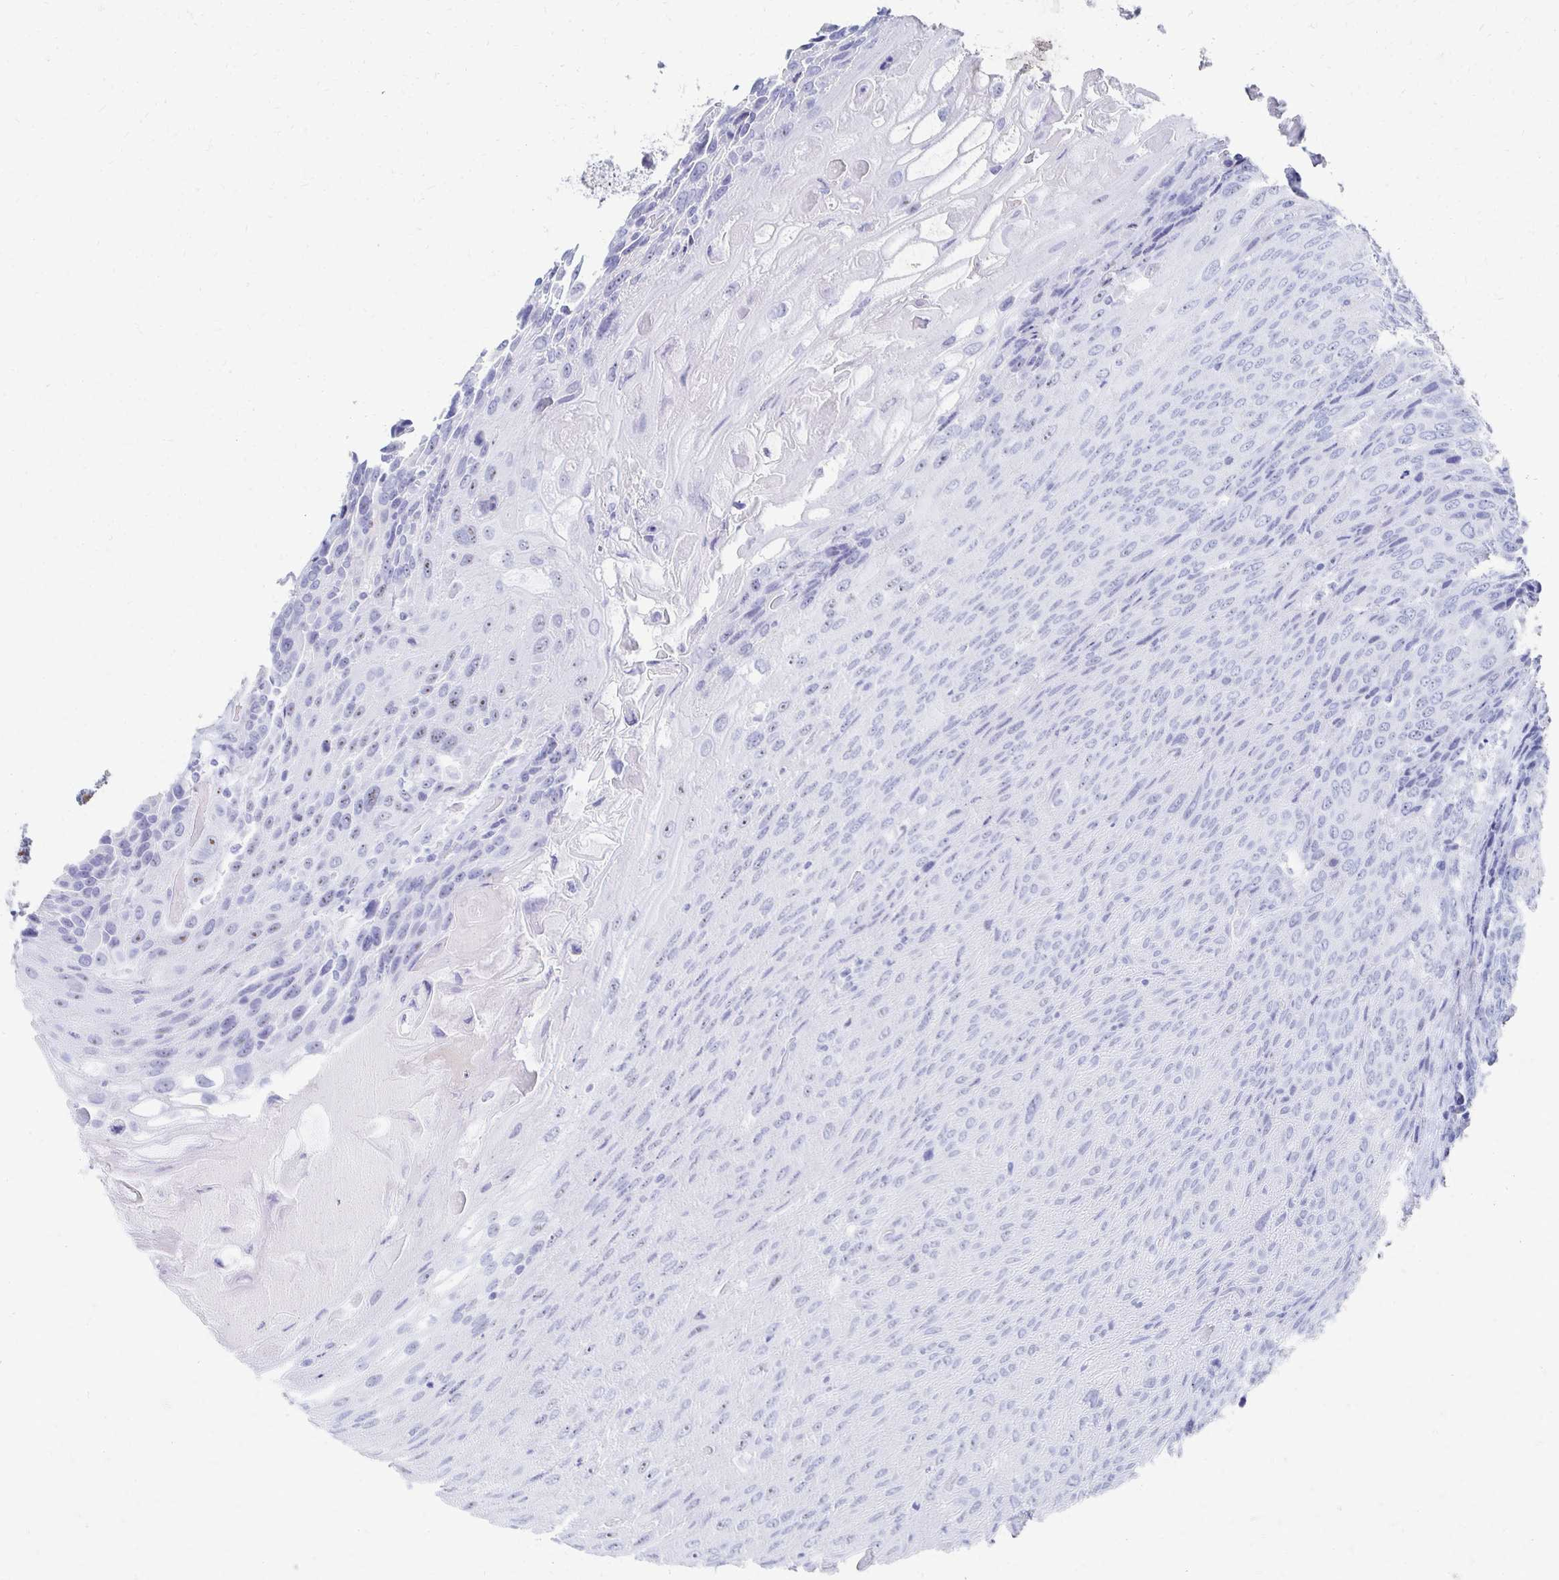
{"staining": {"intensity": "negative", "quantity": "none", "location": "none"}, "tissue": "urothelial cancer", "cell_type": "Tumor cells", "image_type": "cancer", "snomed": [{"axis": "morphology", "description": "Urothelial carcinoma, High grade"}, {"axis": "topography", "description": "Urinary bladder"}], "caption": "IHC of human urothelial cancer demonstrates no expression in tumor cells.", "gene": "CST6", "patient": {"sex": "female", "age": 70}}